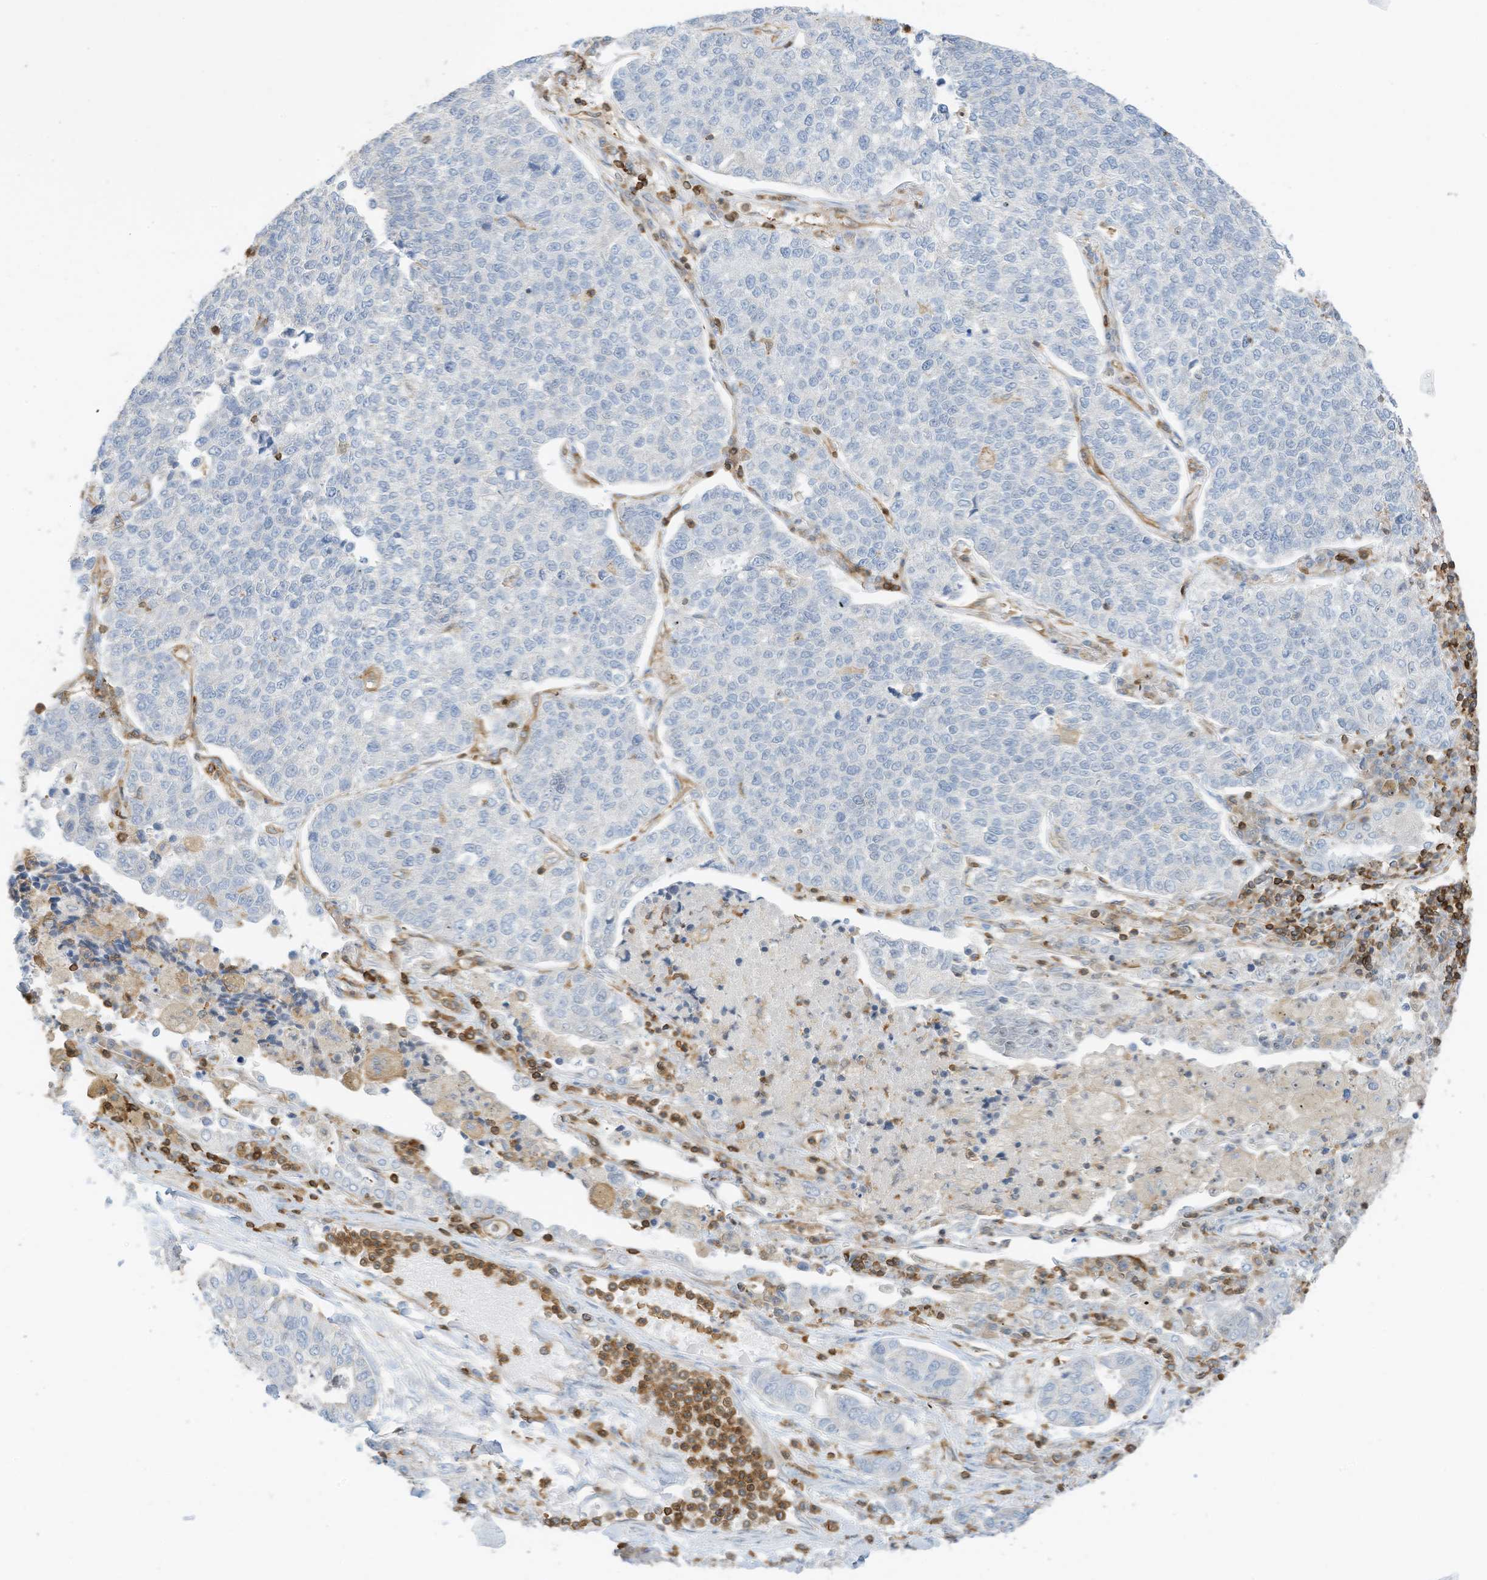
{"staining": {"intensity": "negative", "quantity": "none", "location": "none"}, "tissue": "lung cancer", "cell_type": "Tumor cells", "image_type": "cancer", "snomed": [{"axis": "morphology", "description": "Adenocarcinoma, NOS"}, {"axis": "topography", "description": "Lung"}], "caption": "A micrograph of lung cancer (adenocarcinoma) stained for a protein demonstrates no brown staining in tumor cells.", "gene": "ARHGAP25", "patient": {"sex": "male", "age": 49}}